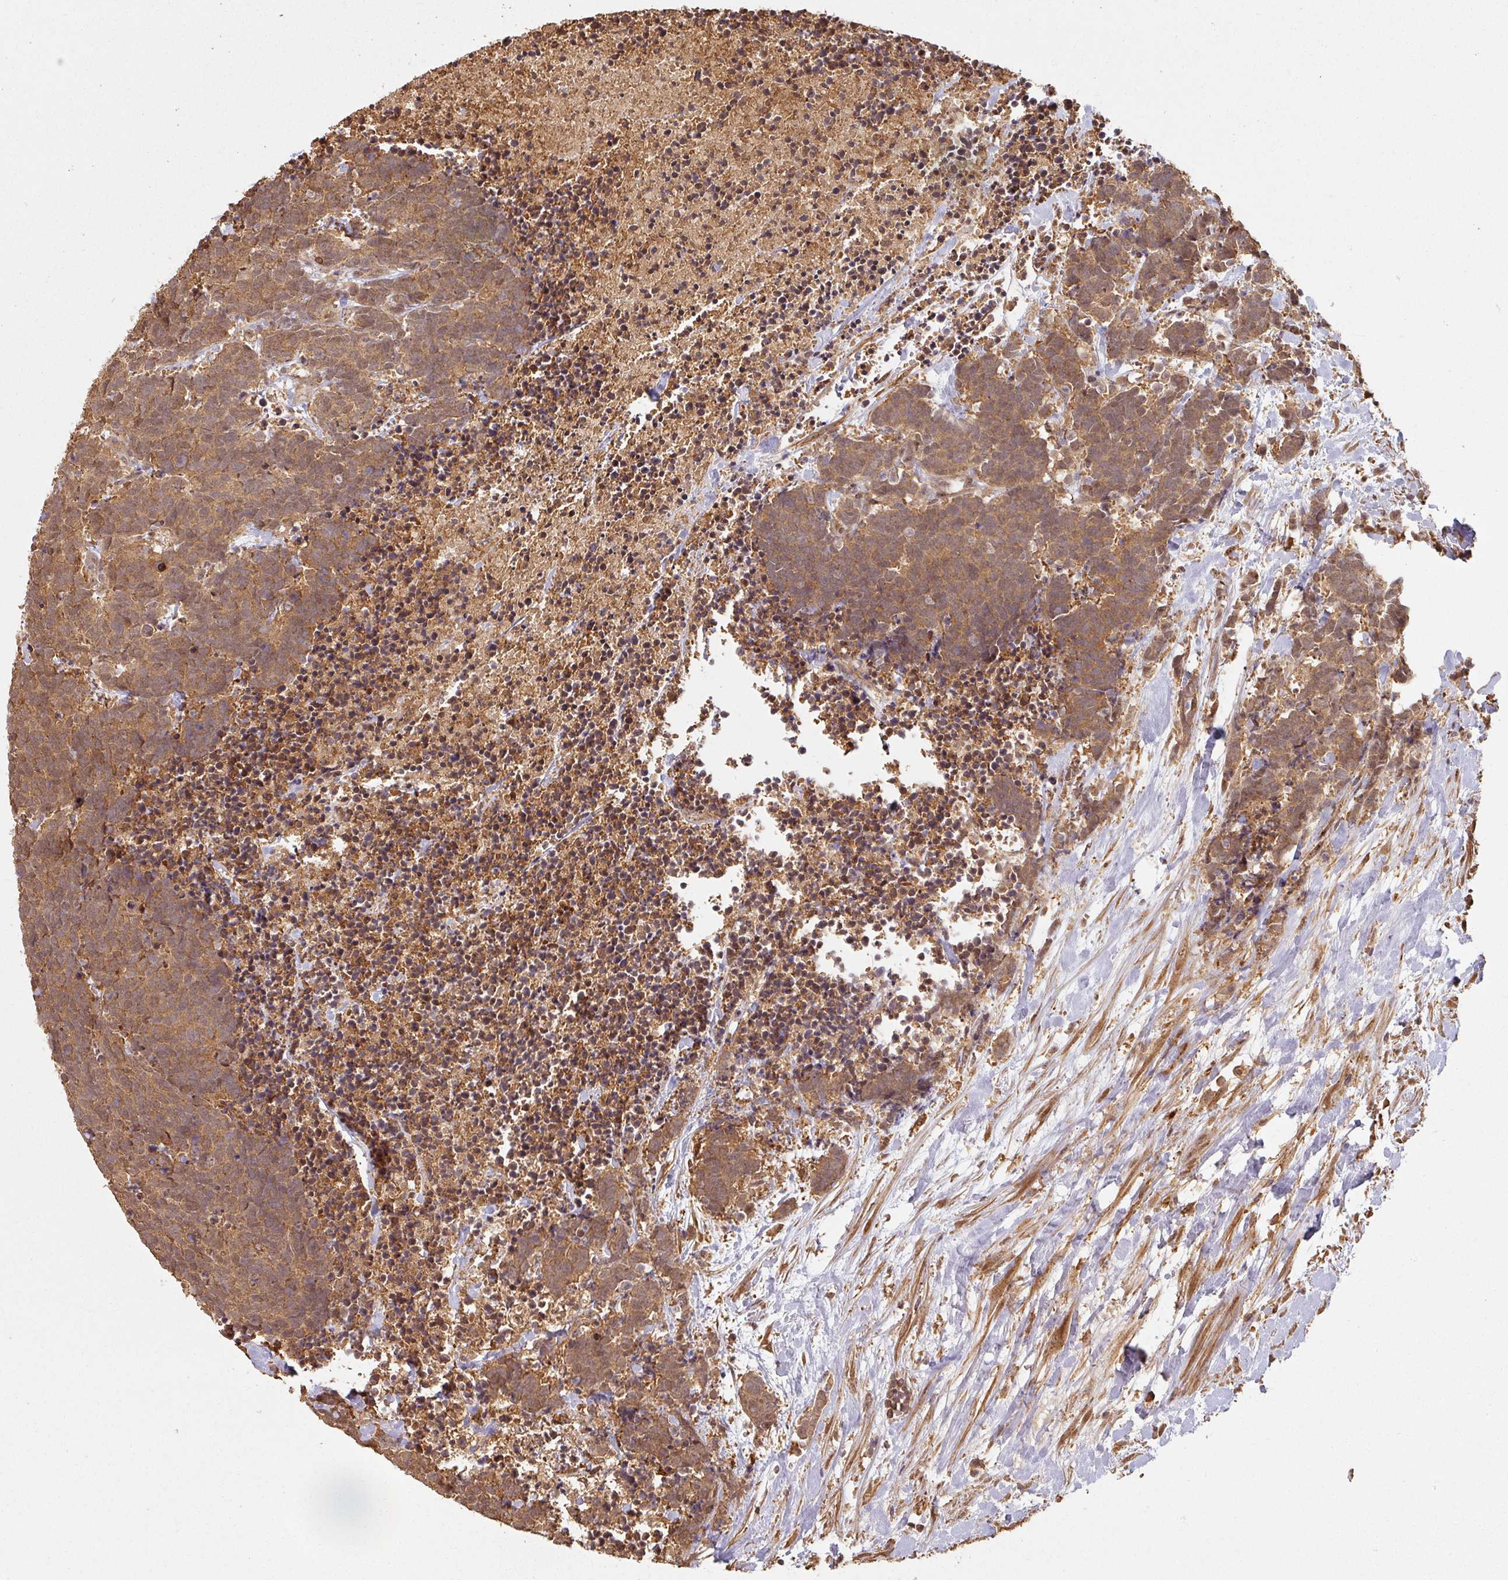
{"staining": {"intensity": "moderate", "quantity": ">75%", "location": "cytoplasmic/membranous,nuclear"}, "tissue": "carcinoid", "cell_type": "Tumor cells", "image_type": "cancer", "snomed": [{"axis": "morphology", "description": "Carcinoma, NOS"}, {"axis": "morphology", "description": "Carcinoid, malignant, NOS"}, {"axis": "topography", "description": "Prostate"}], "caption": "Moderate cytoplasmic/membranous and nuclear protein positivity is appreciated in about >75% of tumor cells in carcinoid (malignant).", "gene": "ZNF322", "patient": {"sex": "male", "age": 57}}